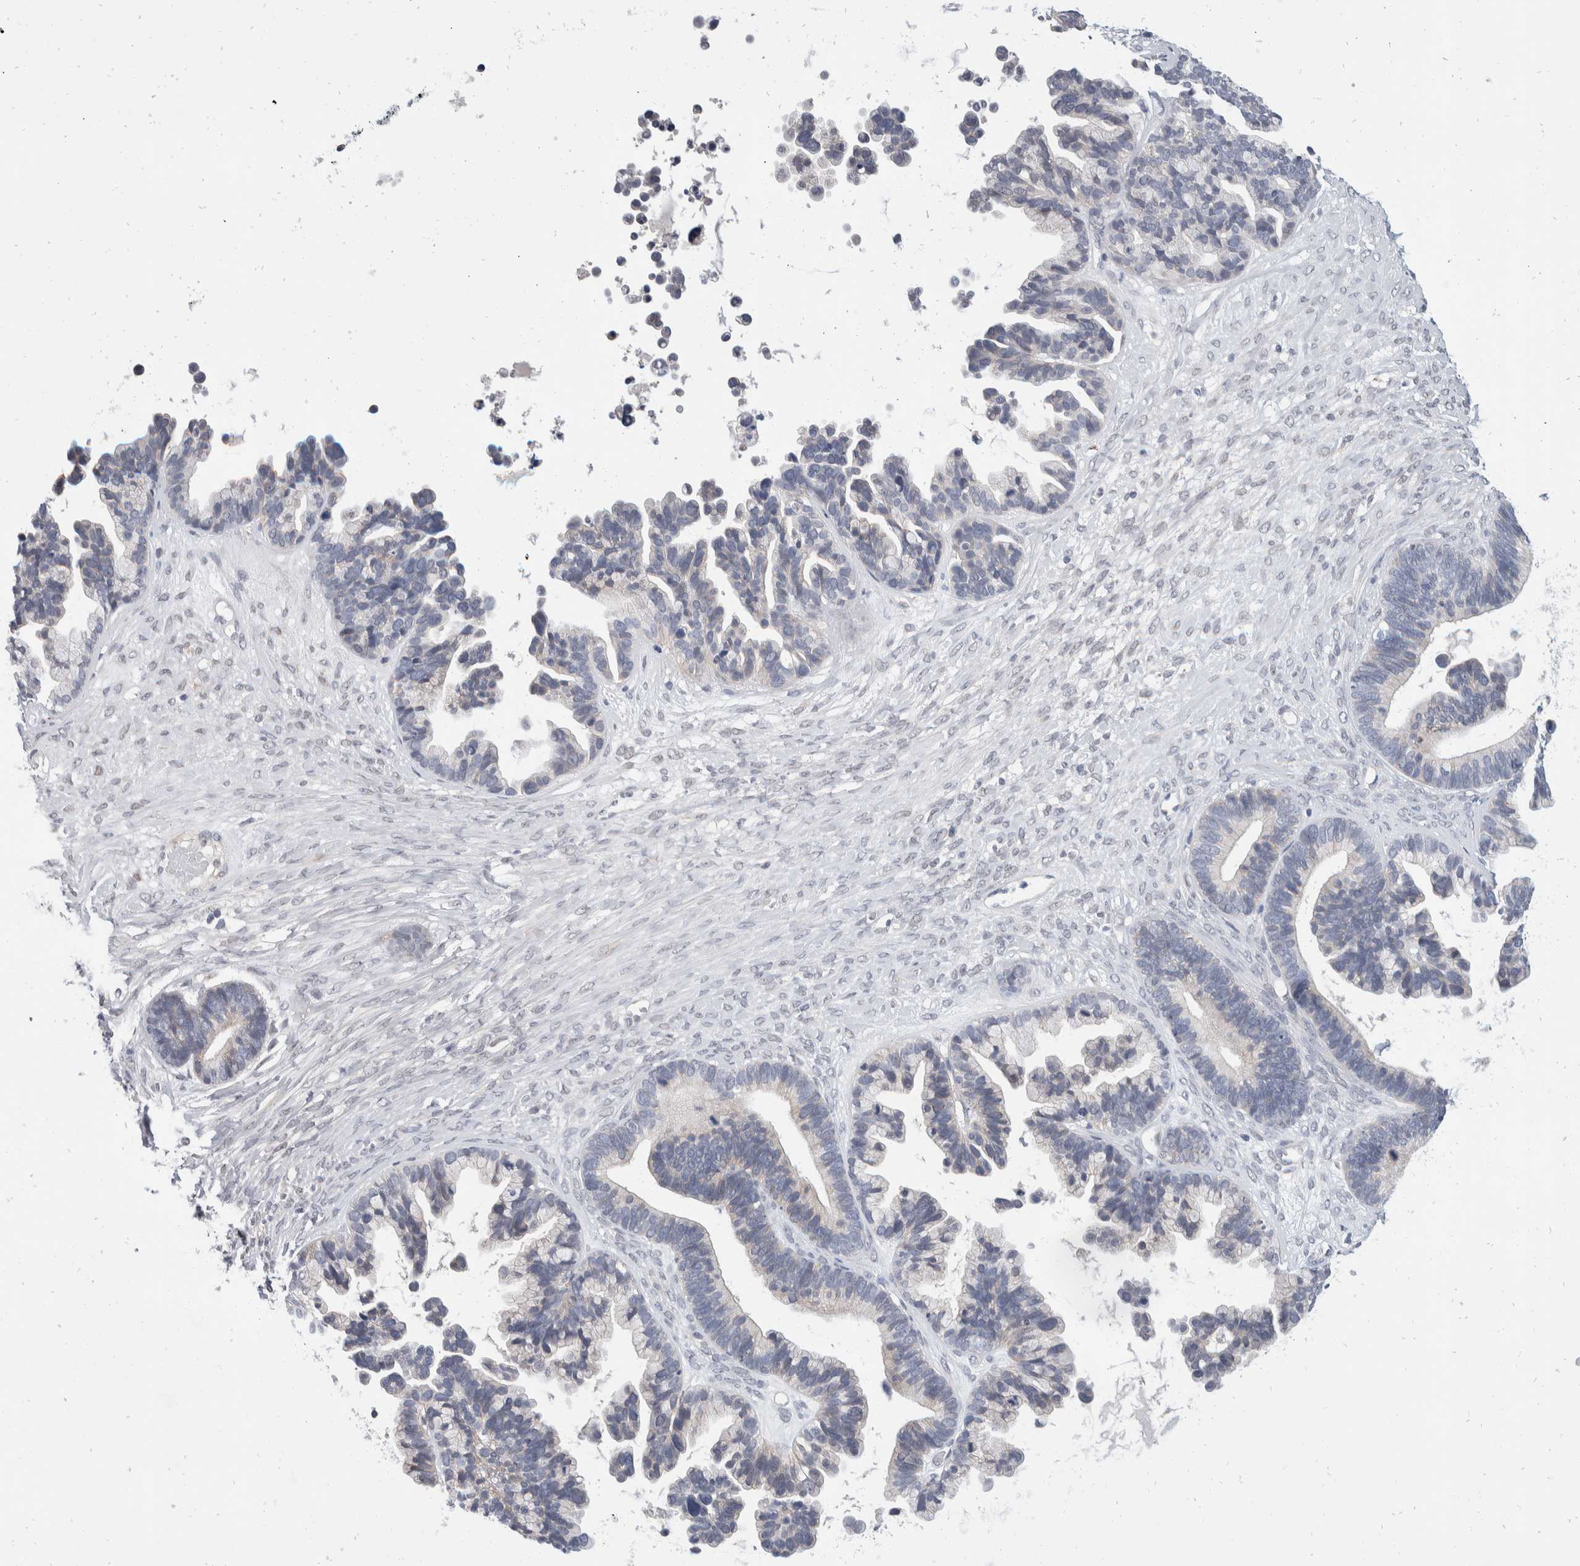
{"staining": {"intensity": "negative", "quantity": "none", "location": "none"}, "tissue": "ovarian cancer", "cell_type": "Tumor cells", "image_type": "cancer", "snomed": [{"axis": "morphology", "description": "Cystadenocarcinoma, serous, NOS"}, {"axis": "topography", "description": "Ovary"}], "caption": "An image of human serous cystadenocarcinoma (ovarian) is negative for staining in tumor cells.", "gene": "CATSPERD", "patient": {"sex": "female", "age": 56}}